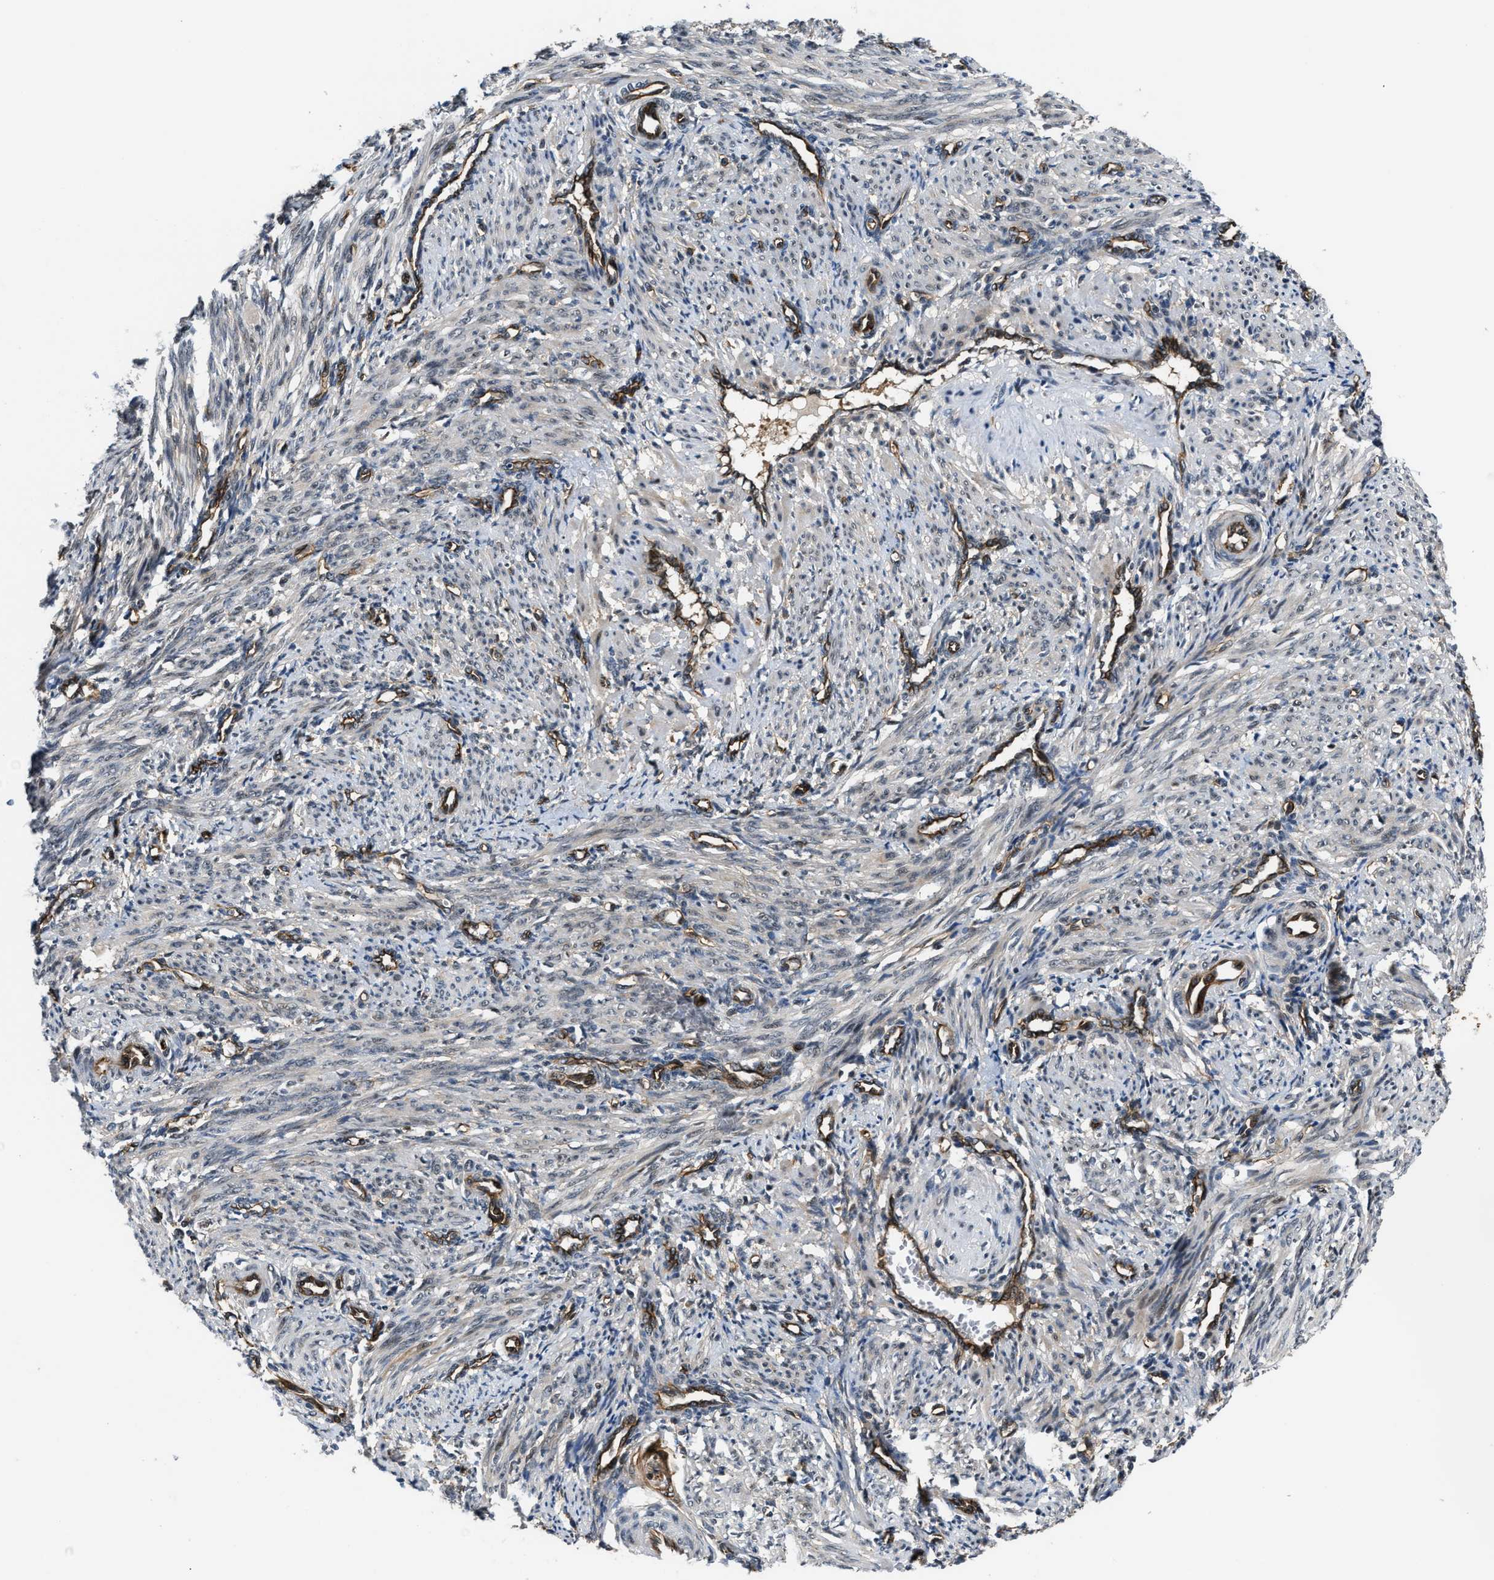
{"staining": {"intensity": "negative", "quantity": "none", "location": "none"}, "tissue": "smooth muscle", "cell_type": "Smooth muscle cells", "image_type": "normal", "snomed": [{"axis": "morphology", "description": "Normal tissue, NOS"}, {"axis": "topography", "description": "Endometrium"}], "caption": "This is an immunohistochemistry (IHC) histopathology image of benign smooth muscle. There is no expression in smooth muscle cells.", "gene": "COPS2", "patient": {"sex": "female", "age": 33}}